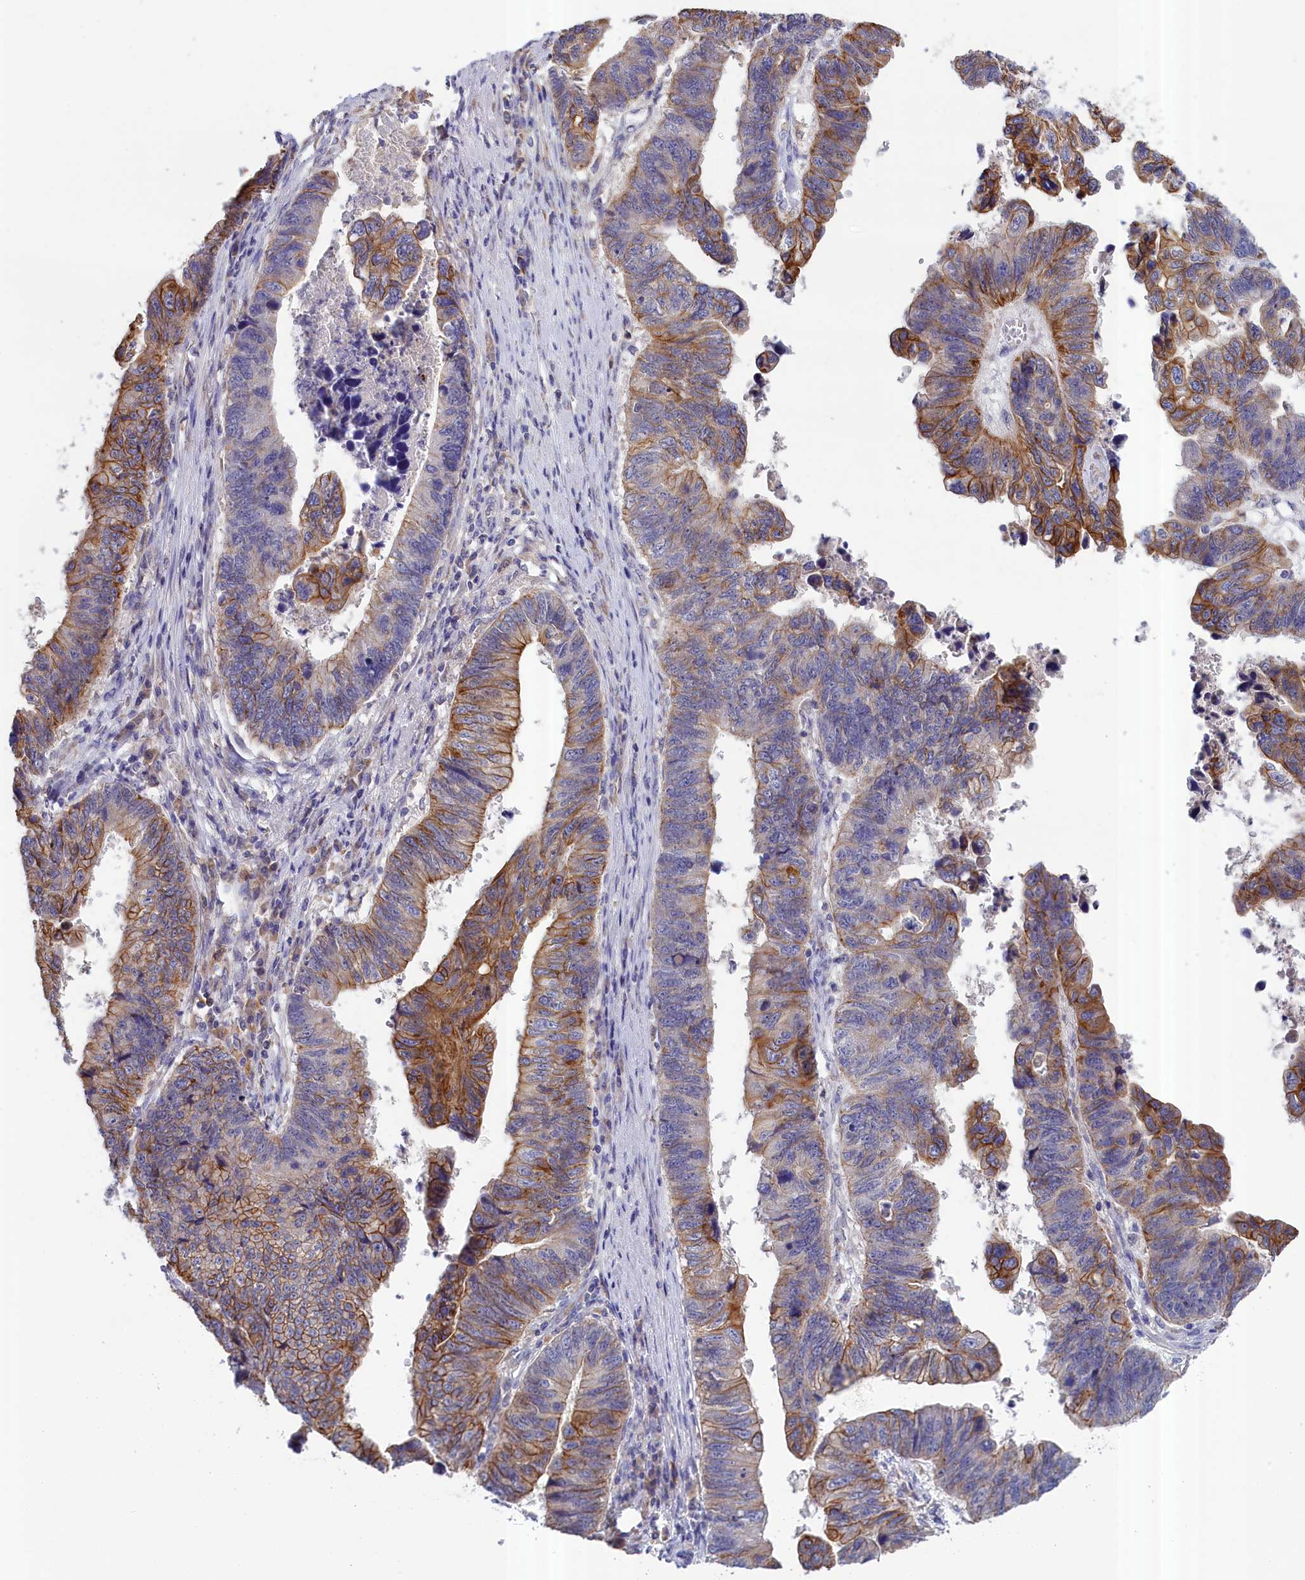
{"staining": {"intensity": "moderate", "quantity": "25%-75%", "location": "cytoplasmic/membranous"}, "tissue": "stomach cancer", "cell_type": "Tumor cells", "image_type": "cancer", "snomed": [{"axis": "morphology", "description": "Adenocarcinoma, NOS"}, {"axis": "topography", "description": "Stomach"}], "caption": "Adenocarcinoma (stomach) tissue shows moderate cytoplasmic/membranous expression in about 25%-75% of tumor cells, visualized by immunohistochemistry. The staining was performed using DAB (3,3'-diaminobenzidine), with brown indicating positive protein expression. Nuclei are stained blue with hematoxylin.", "gene": "COL19A1", "patient": {"sex": "male", "age": 59}}